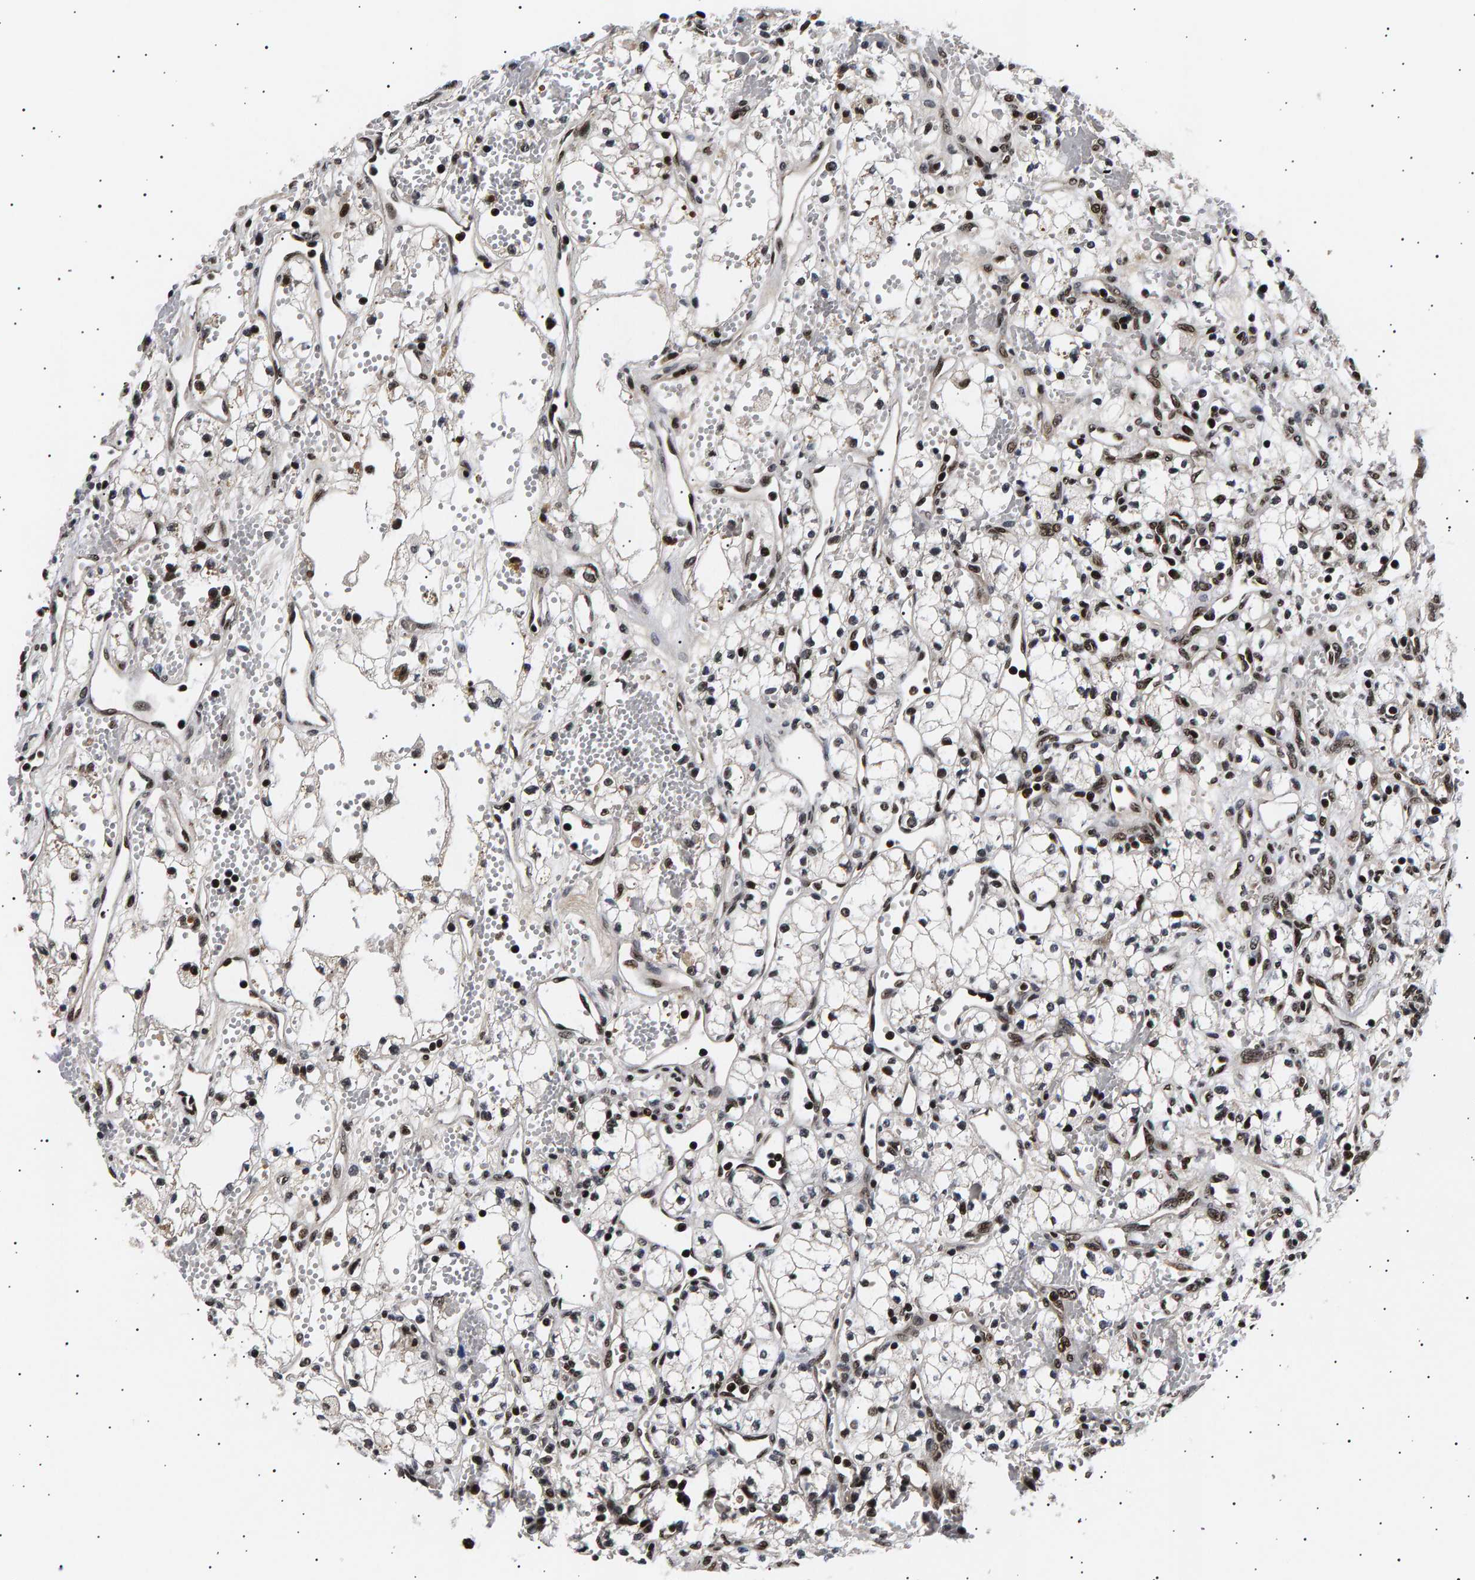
{"staining": {"intensity": "strong", "quantity": "25%-75%", "location": "nuclear"}, "tissue": "renal cancer", "cell_type": "Tumor cells", "image_type": "cancer", "snomed": [{"axis": "morphology", "description": "Adenocarcinoma, NOS"}, {"axis": "topography", "description": "Kidney"}], "caption": "Protein positivity by immunohistochemistry (IHC) displays strong nuclear expression in approximately 25%-75% of tumor cells in renal cancer (adenocarcinoma). The staining is performed using DAB brown chromogen to label protein expression. The nuclei are counter-stained blue using hematoxylin.", "gene": "ANKRD40", "patient": {"sex": "male", "age": 59}}